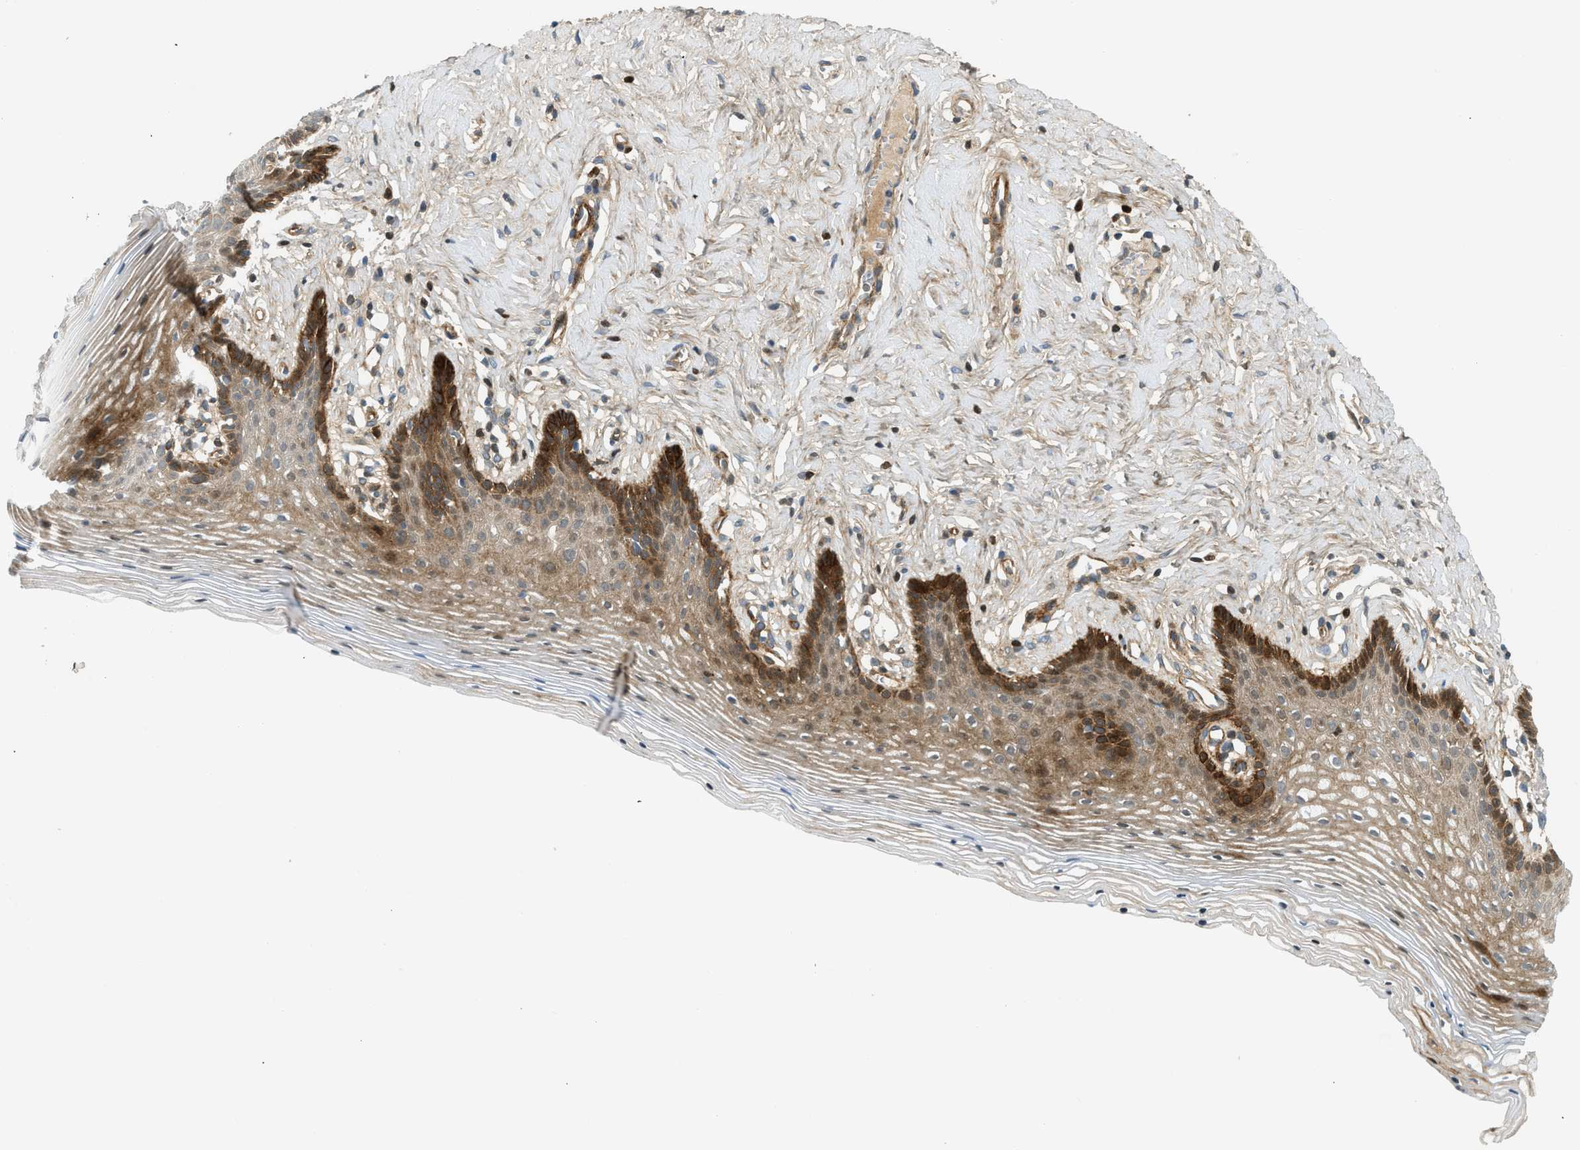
{"staining": {"intensity": "strong", "quantity": "25%-75%", "location": "cytoplasmic/membranous"}, "tissue": "vagina", "cell_type": "Squamous epithelial cells", "image_type": "normal", "snomed": [{"axis": "morphology", "description": "Normal tissue, NOS"}, {"axis": "topography", "description": "Vagina"}], "caption": "Immunohistochemical staining of normal human vagina shows 25%-75% levels of strong cytoplasmic/membranous protein staining in about 25%-75% of squamous epithelial cells.", "gene": "EDNRA", "patient": {"sex": "female", "age": 32}}